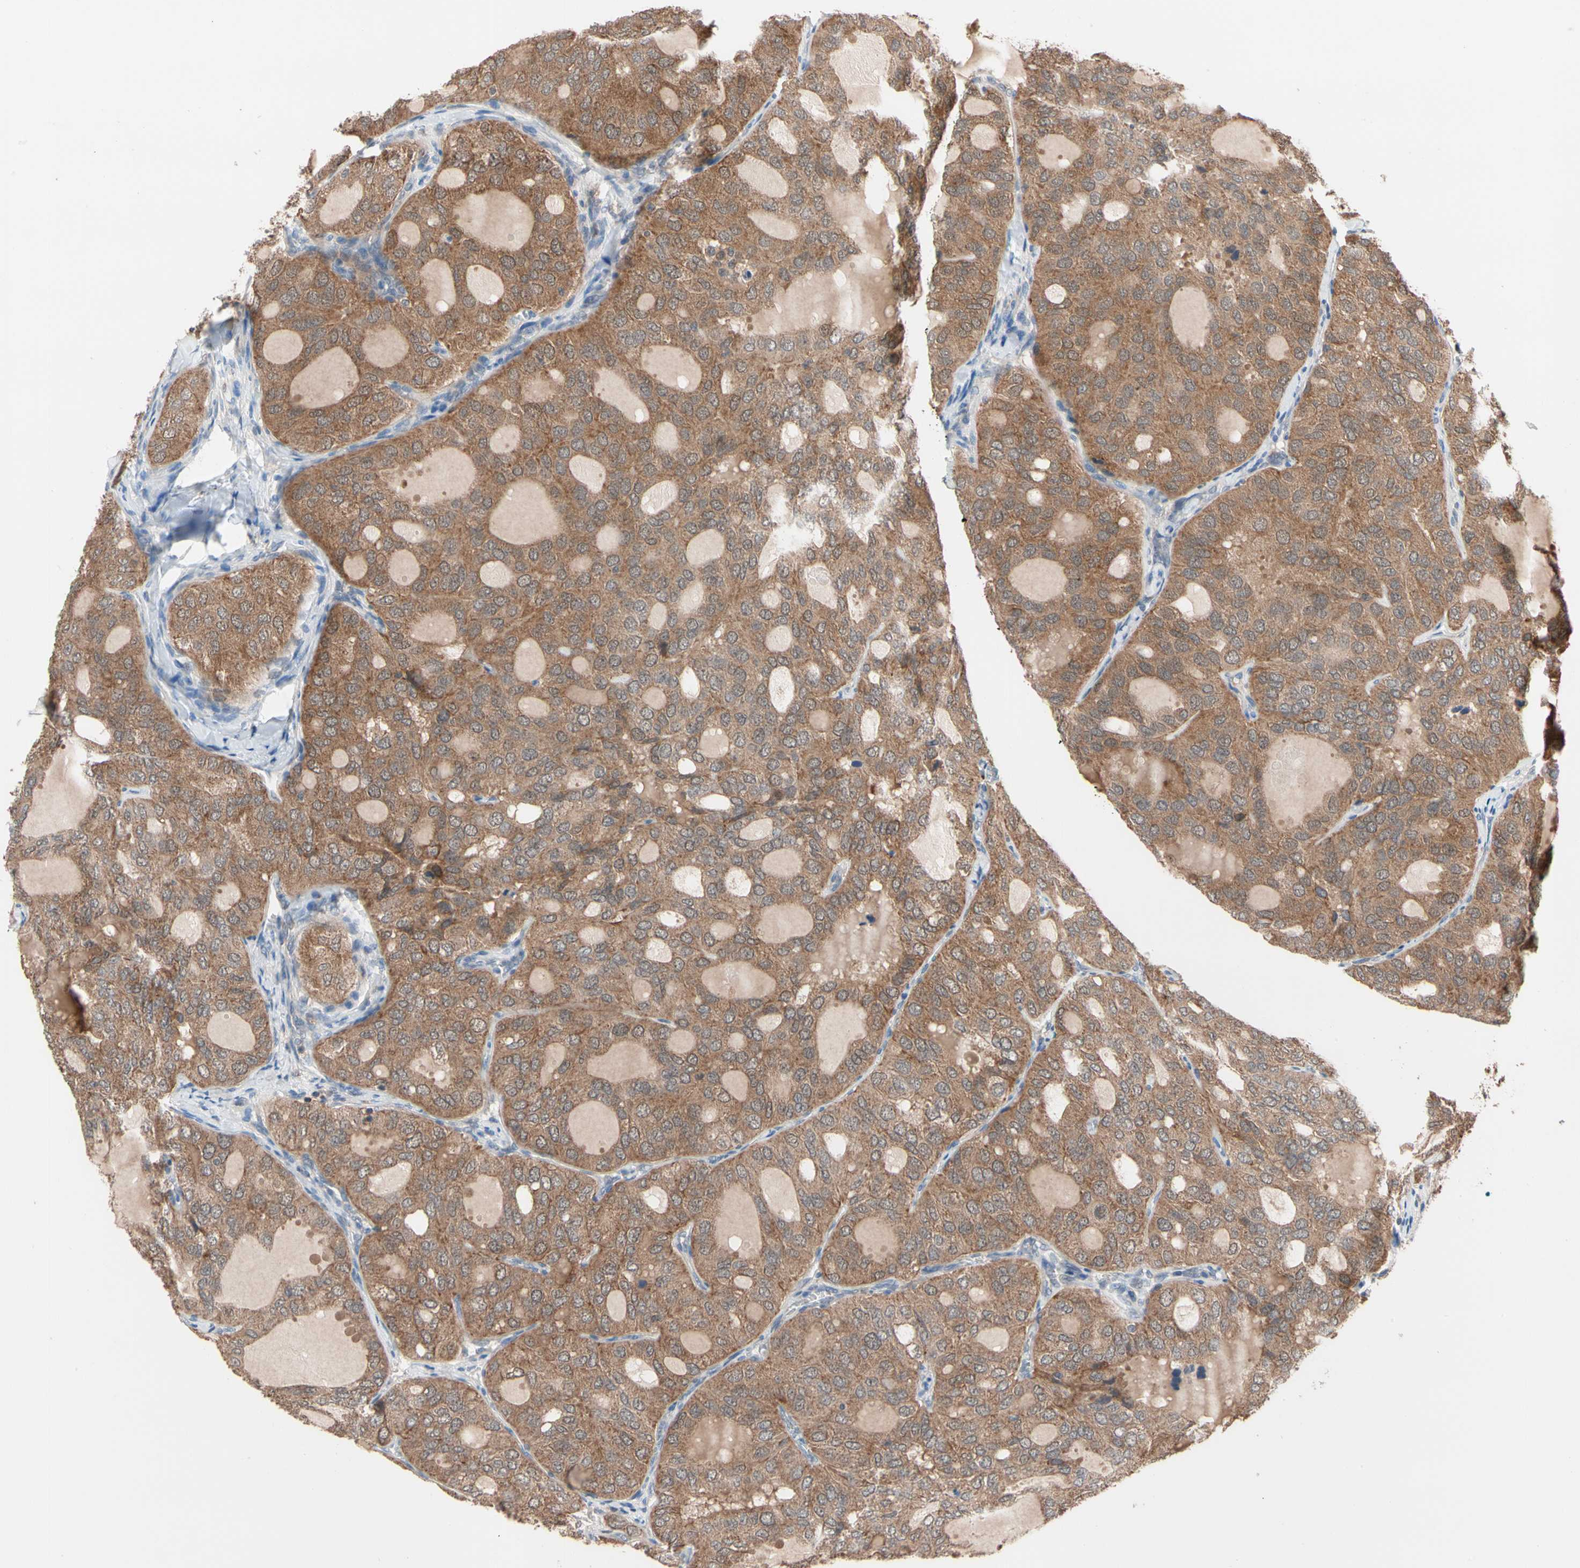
{"staining": {"intensity": "moderate", "quantity": ">75%", "location": "cytoplasmic/membranous"}, "tissue": "thyroid cancer", "cell_type": "Tumor cells", "image_type": "cancer", "snomed": [{"axis": "morphology", "description": "Follicular adenoma carcinoma, NOS"}, {"axis": "topography", "description": "Thyroid gland"}], "caption": "Immunohistochemical staining of human follicular adenoma carcinoma (thyroid) displays medium levels of moderate cytoplasmic/membranous expression in about >75% of tumor cells.", "gene": "MTHFS", "patient": {"sex": "male", "age": 75}}